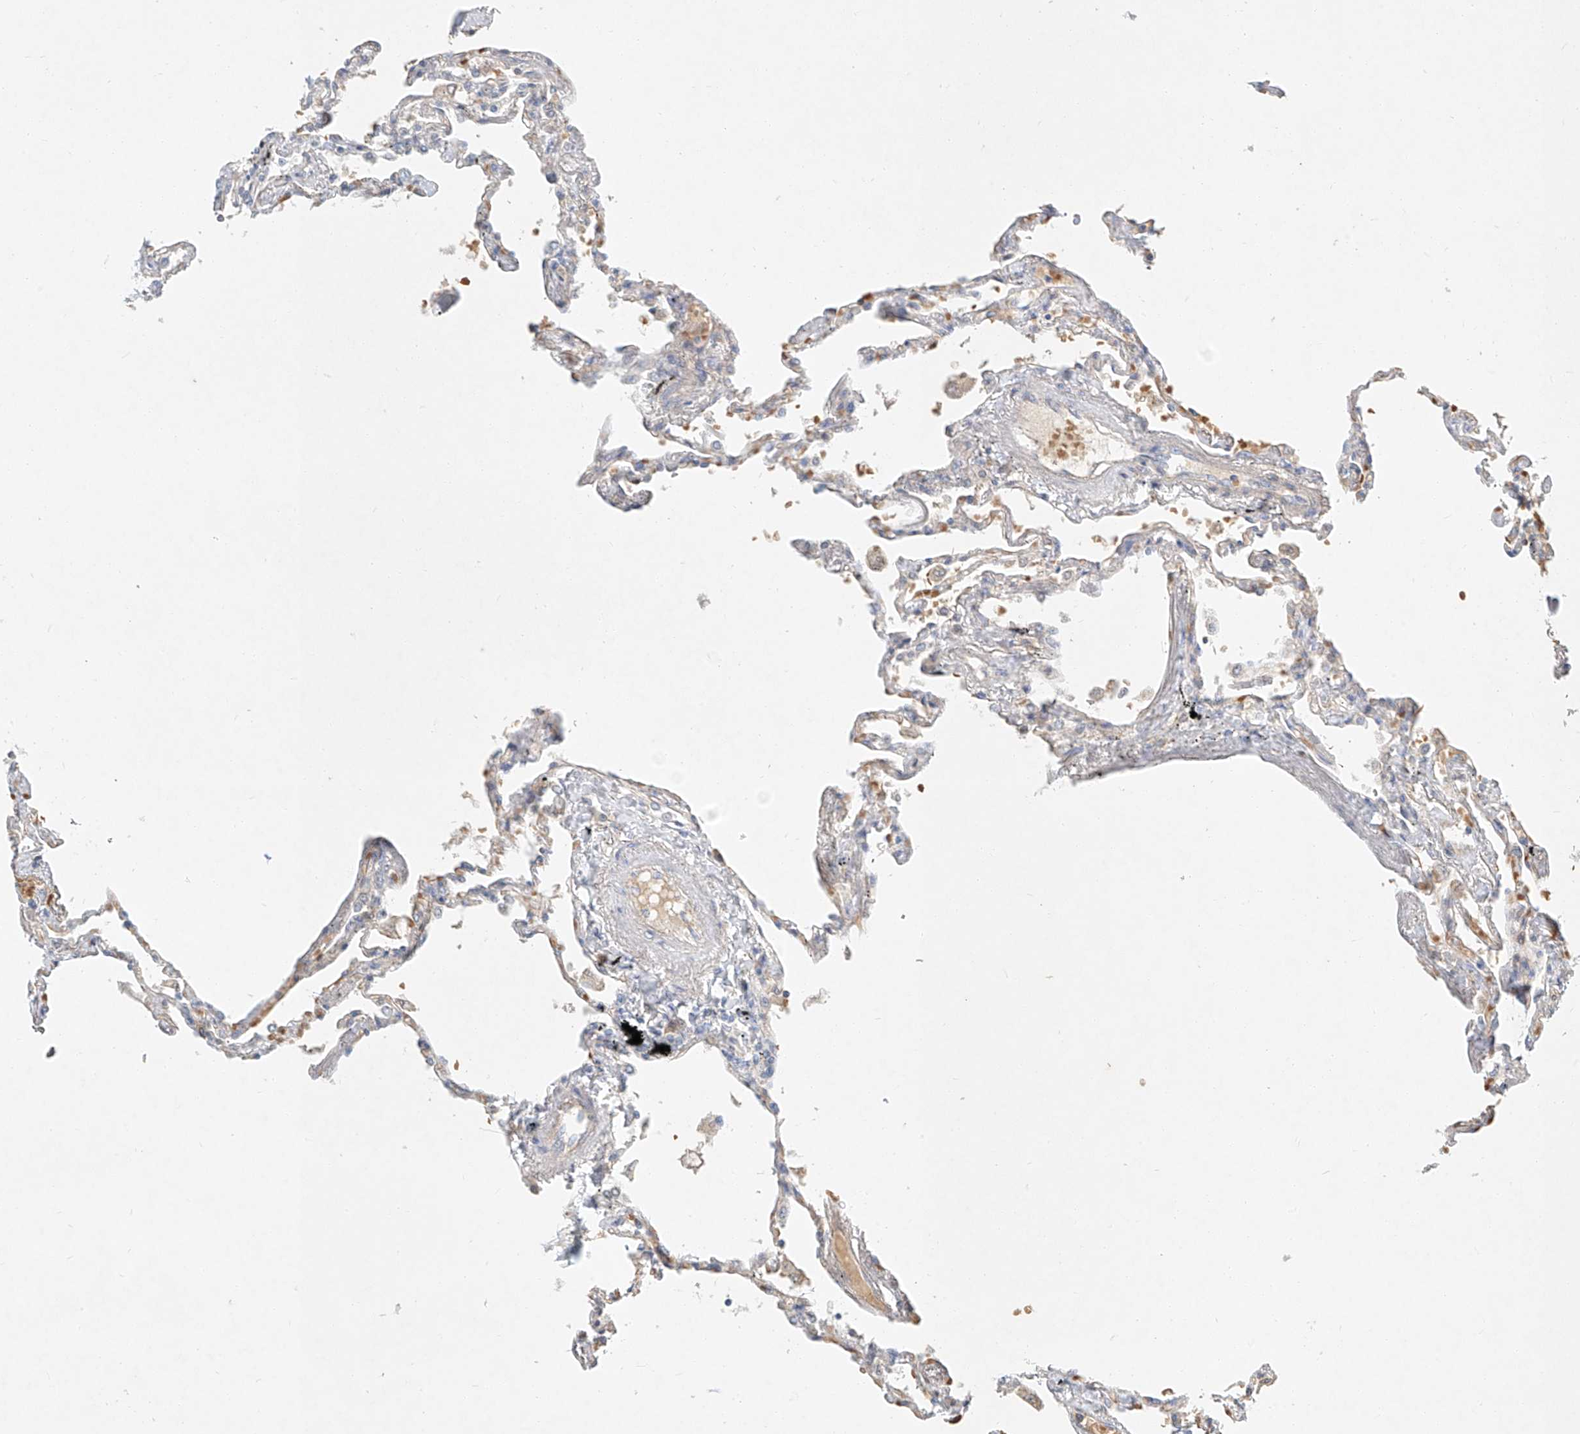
{"staining": {"intensity": "weak", "quantity": "<25%", "location": "cytoplasmic/membranous"}, "tissue": "lung", "cell_type": "Alveolar cells", "image_type": "normal", "snomed": [{"axis": "morphology", "description": "Normal tissue, NOS"}, {"axis": "topography", "description": "Lung"}], "caption": "High power microscopy histopathology image of an immunohistochemistry (IHC) histopathology image of normal lung, revealing no significant expression in alveolar cells.", "gene": "SYTL3", "patient": {"sex": "female", "age": 67}}